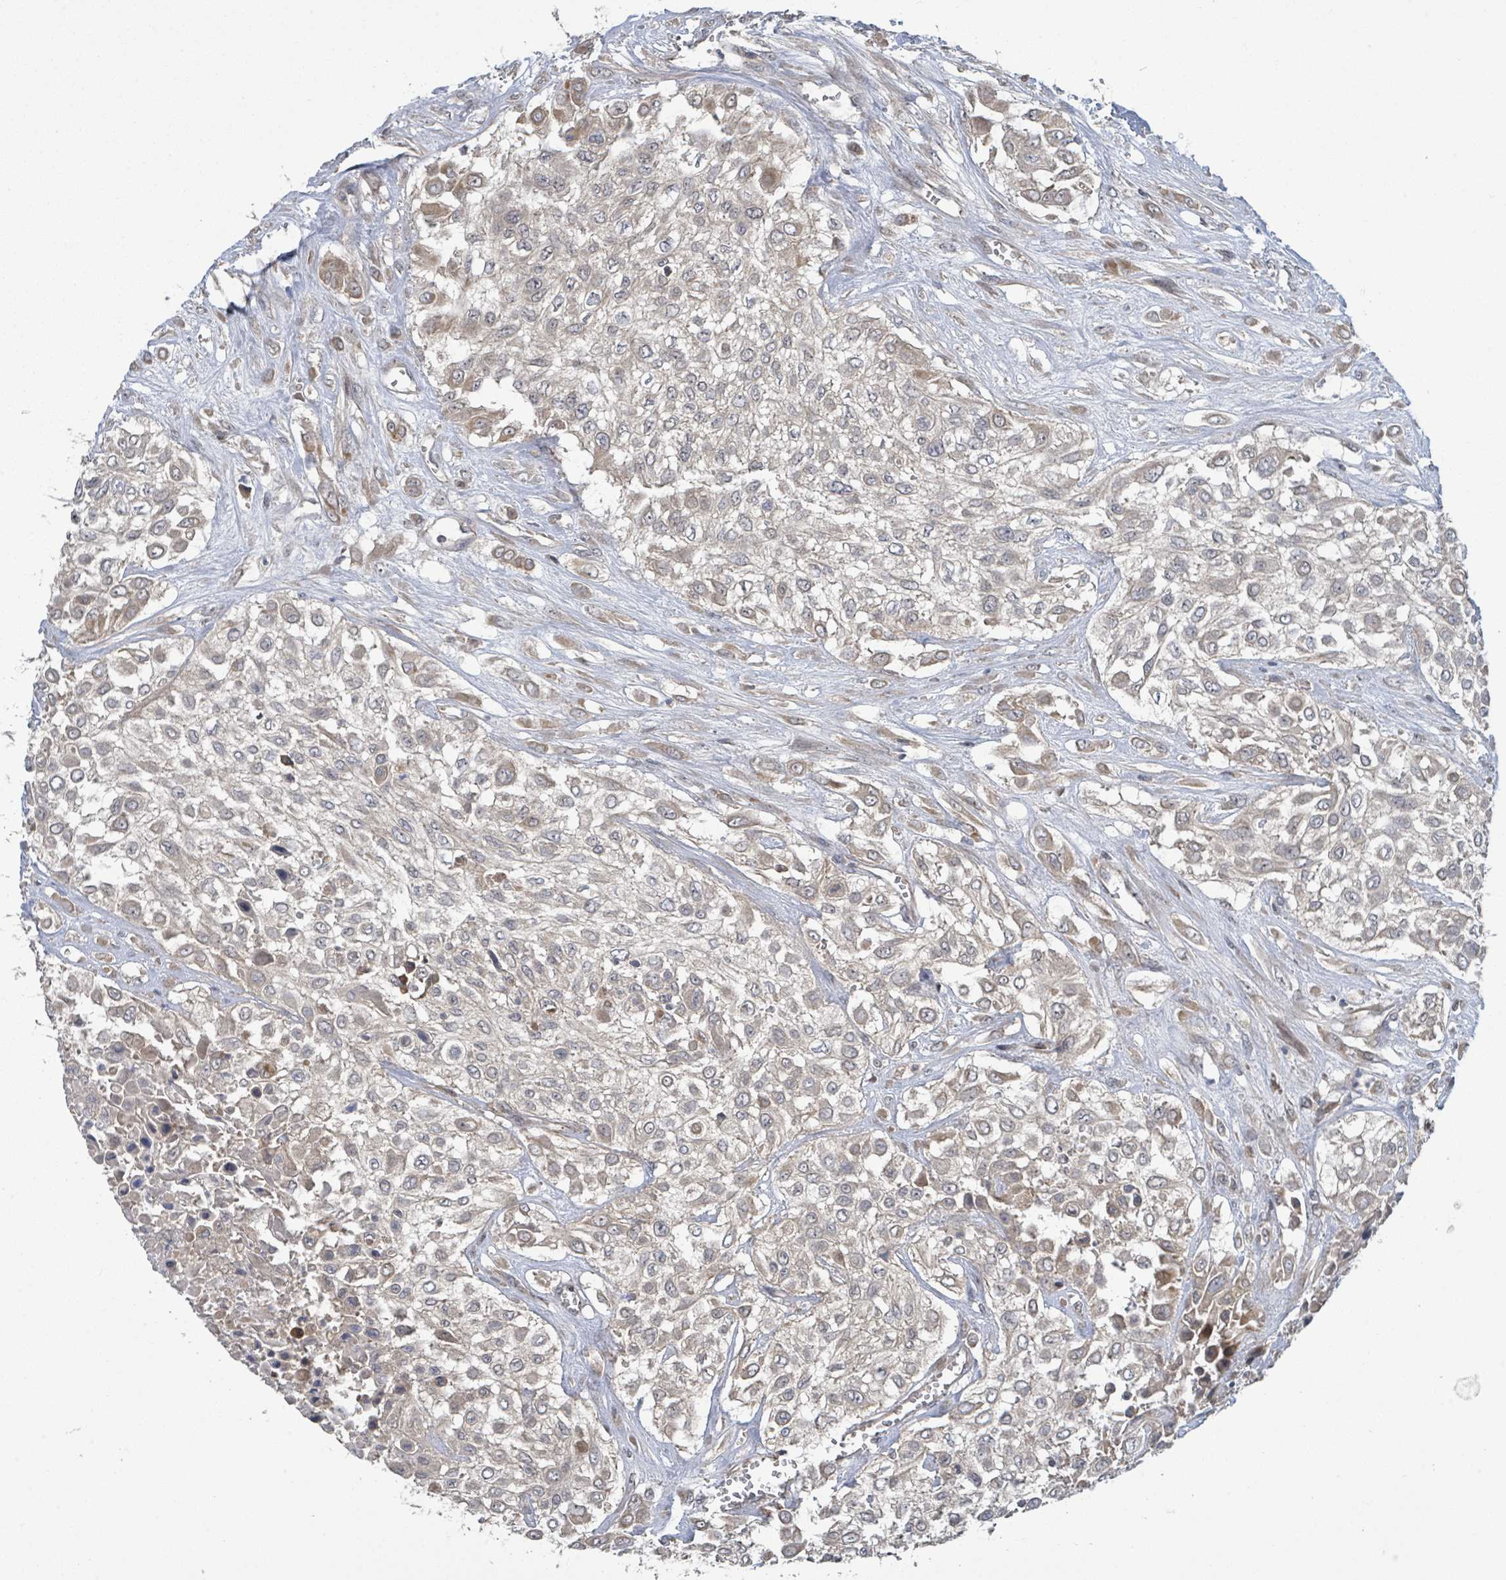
{"staining": {"intensity": "weak", "quantity": "25%-75%", "location": "cytoplasmic/membranous"}, "tissue": "urothelial cancer", "cell_type": "Tumor cells", "image_type": "cancer", "snomed": [{"axis": "morphology", "description": "Urothelial carcinoma, High grade"}, {"axis": "topography", "description": "Urinary bladder"}], "caption": "This micrograph demonstrates immunohistochemistry (IHC) staining of human urothelial cancer, with low weak cytoplasmic/membranous positivity in approximately 25%-75% of tumor cells.", "gene": "CCDC121", "patient": {"sex": "male", "age": 57}}